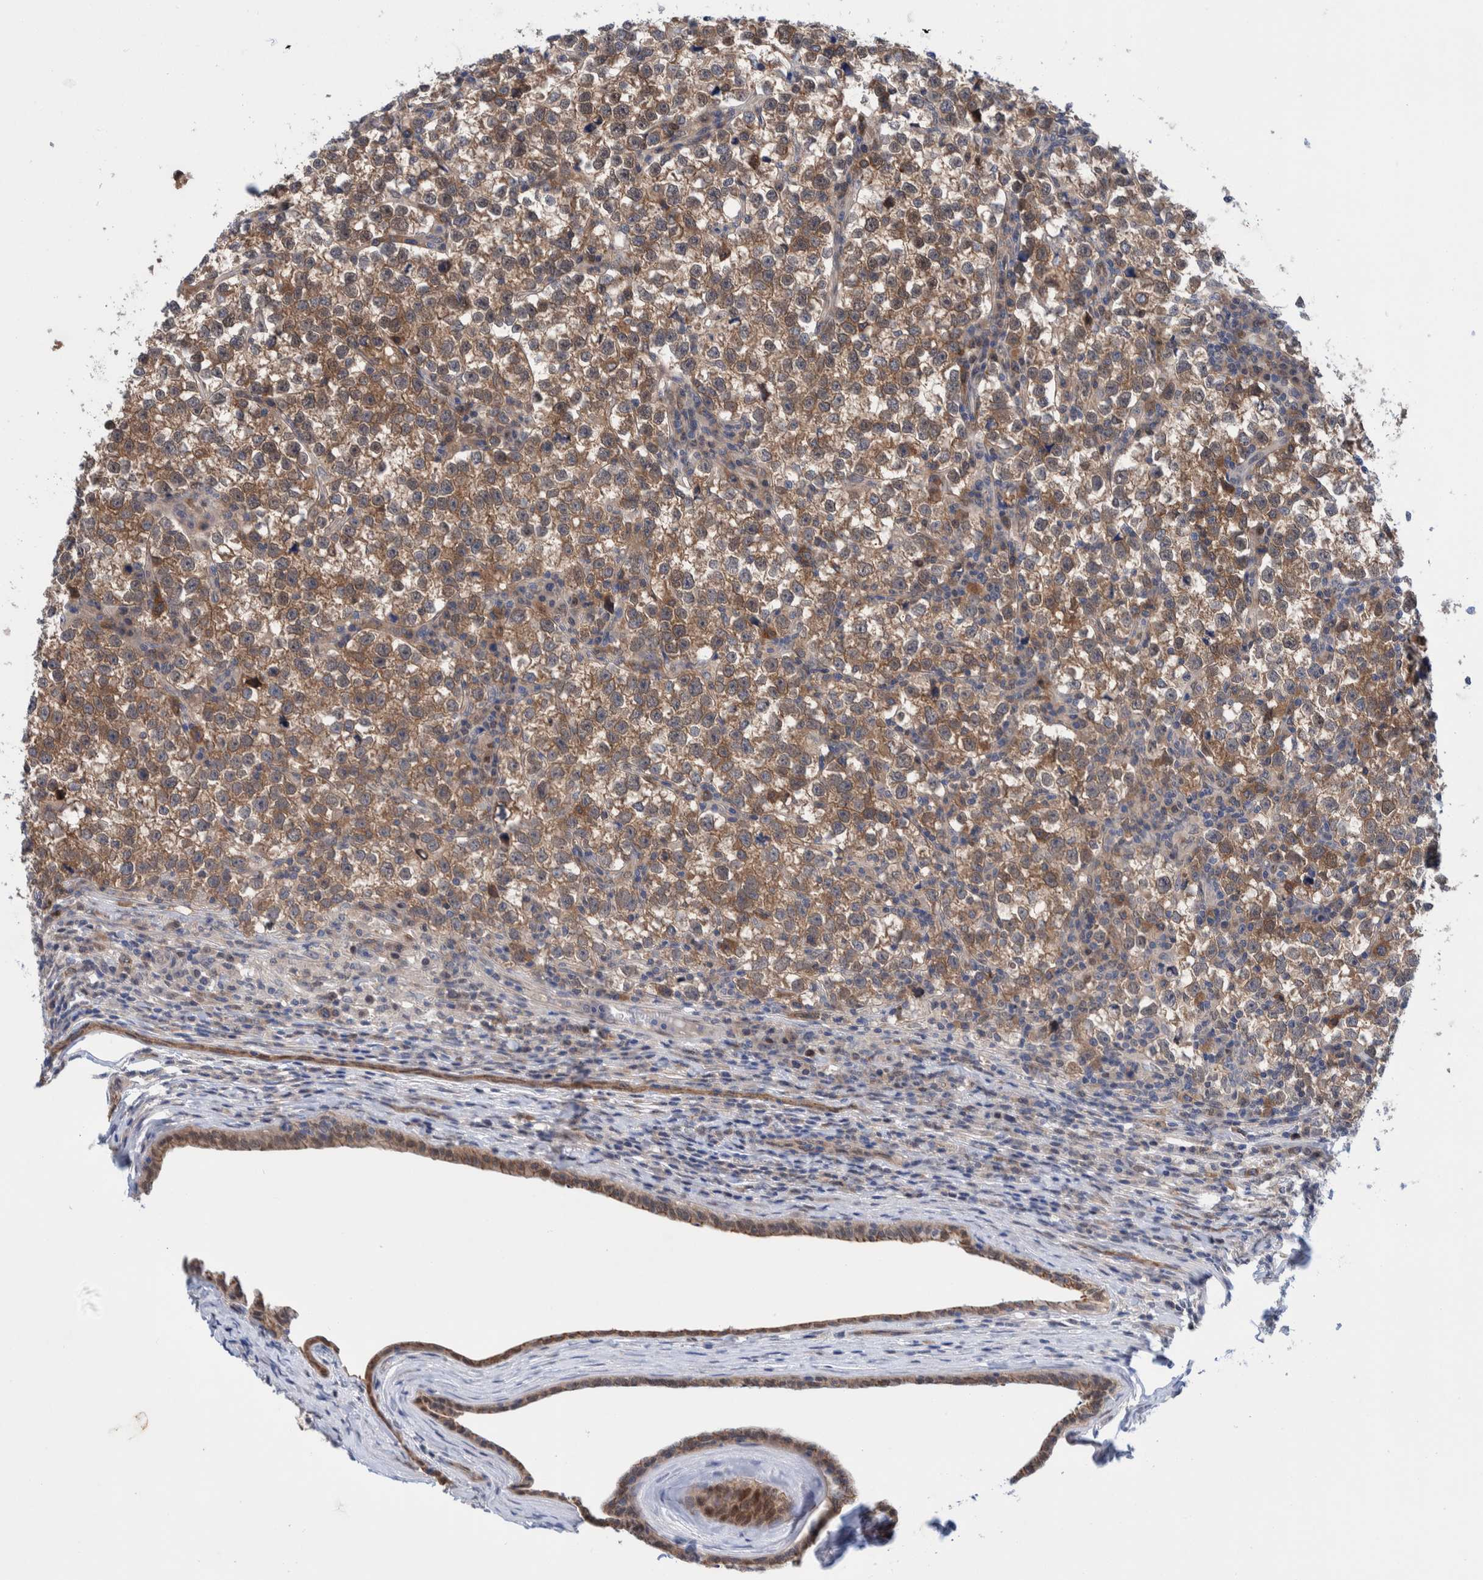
{"staining": {"intensity": "moderate", "quantity": ">75%", "location": "cytoplasmic/membranous"}, "tissue": "testis cancer", "cell_type": "Tumor cells", "image_type": "cancer", "snomed": [{"axis": "morphology", "description": "Normal tissue, NOS"}, {"axis": "morphology", "description": "Seminoma, NOS"}, {"axis": "topography", "description": "Testis"}], "caption": "Testis seminoma stained for a protein (brown) shows moderate cytoplasmic/membranous positive expression in approximately >75% of tumor cells.", "gene": "PFAS", "patient": {"sex": "male", "age": 43}}